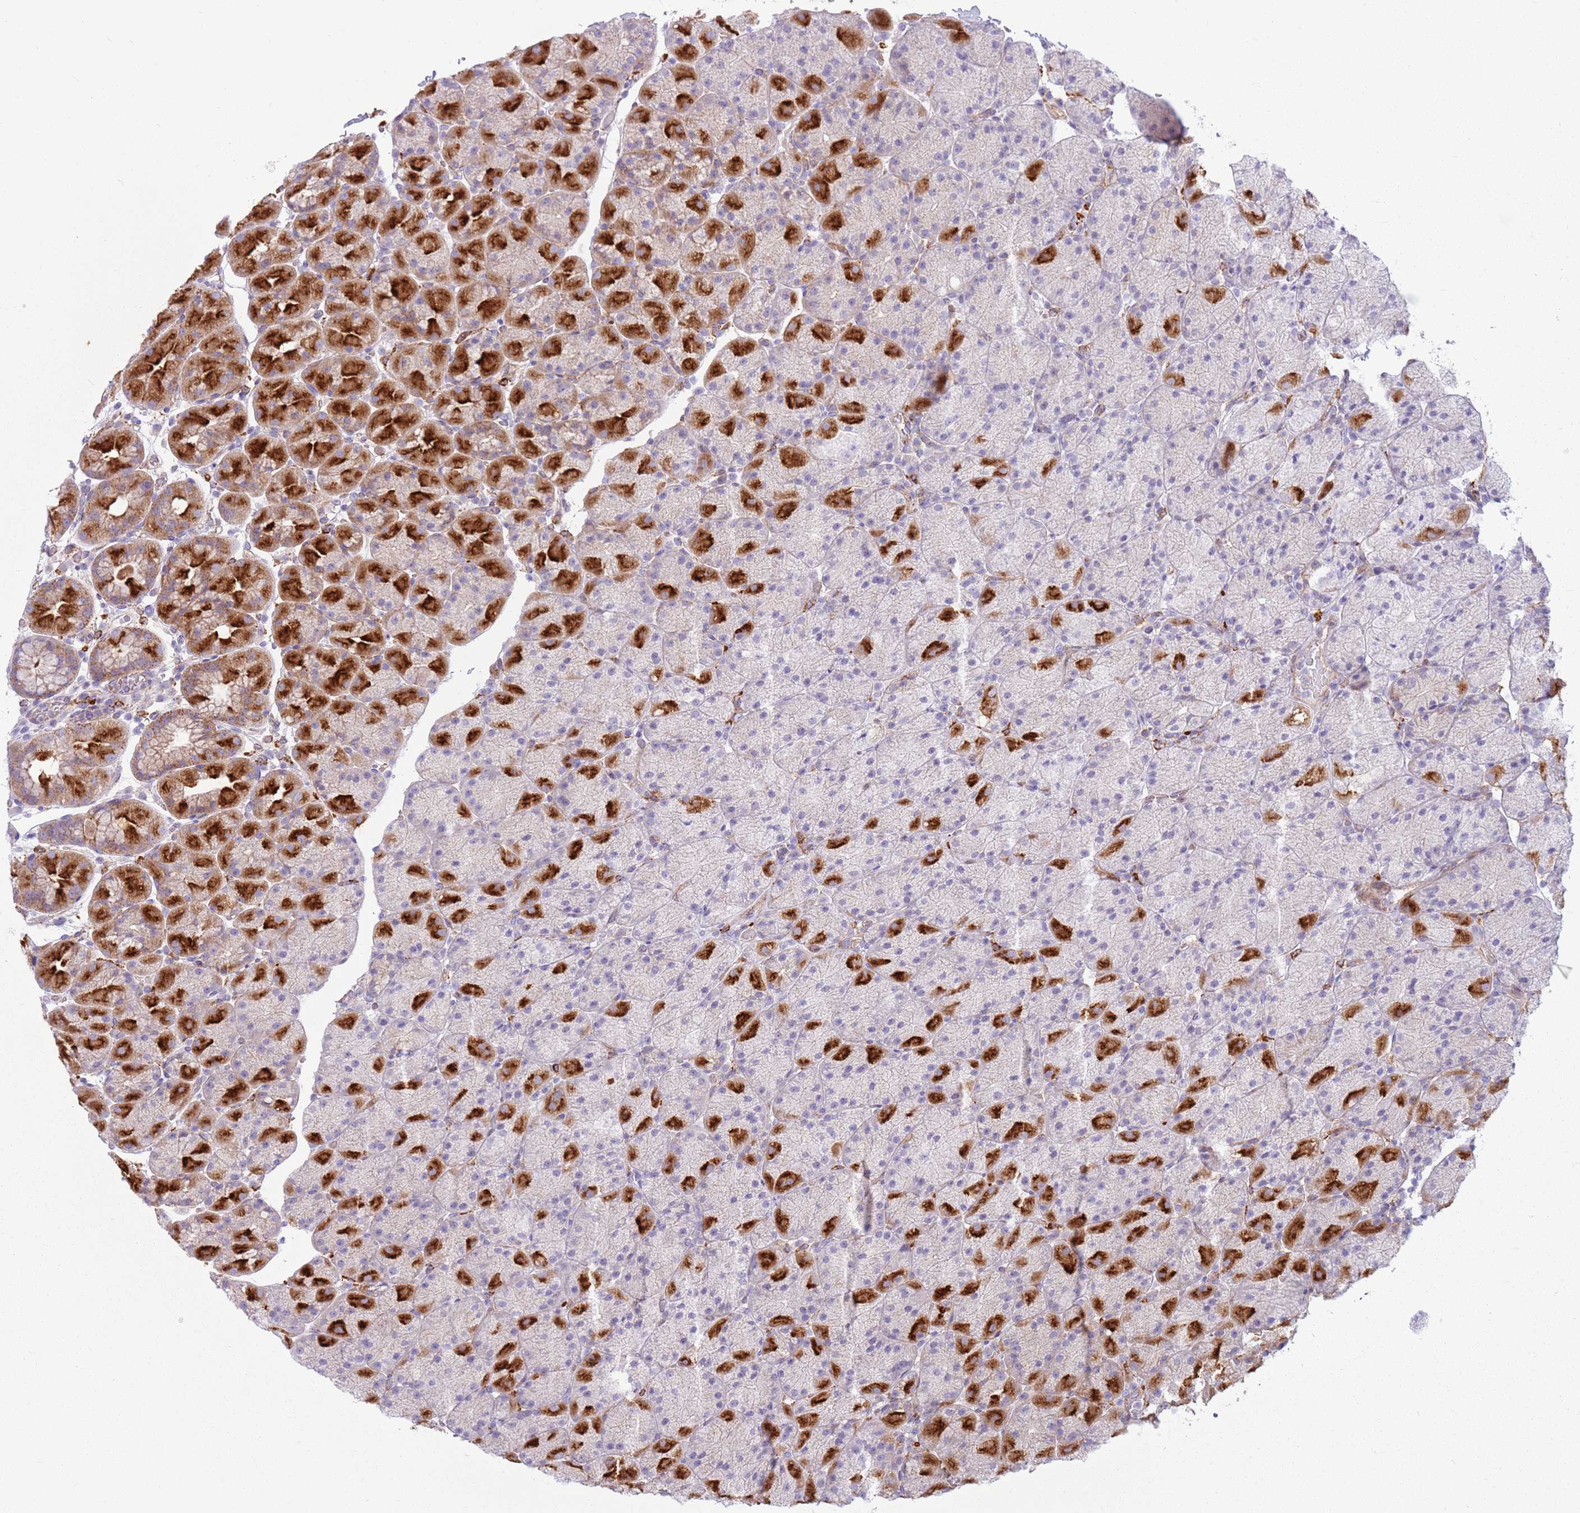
{"staining": {"intensity": "strong", "quantity": "25%-75%", "location": "cytoplasmic/membranous"}, "tissue": "stomach", "cell_type": "Glandular cells", "image_type": "normal", "snomed": [{"axis": "morphology", "description": "Normal tissue, NOS"}, {"axis": "topography", "description": "Stomach, upper"}, {"axis": "topography", "description": "Stomach, lower"}], "caption": "The immunohistochemical stain highlights strong cytoplasmic/membranous expression in glandular cells of benign stomach. (IHC, brightfield microscopy, high magnification).", "gene": "SNX6", "patient": {"sex": "male", "age": 67}}